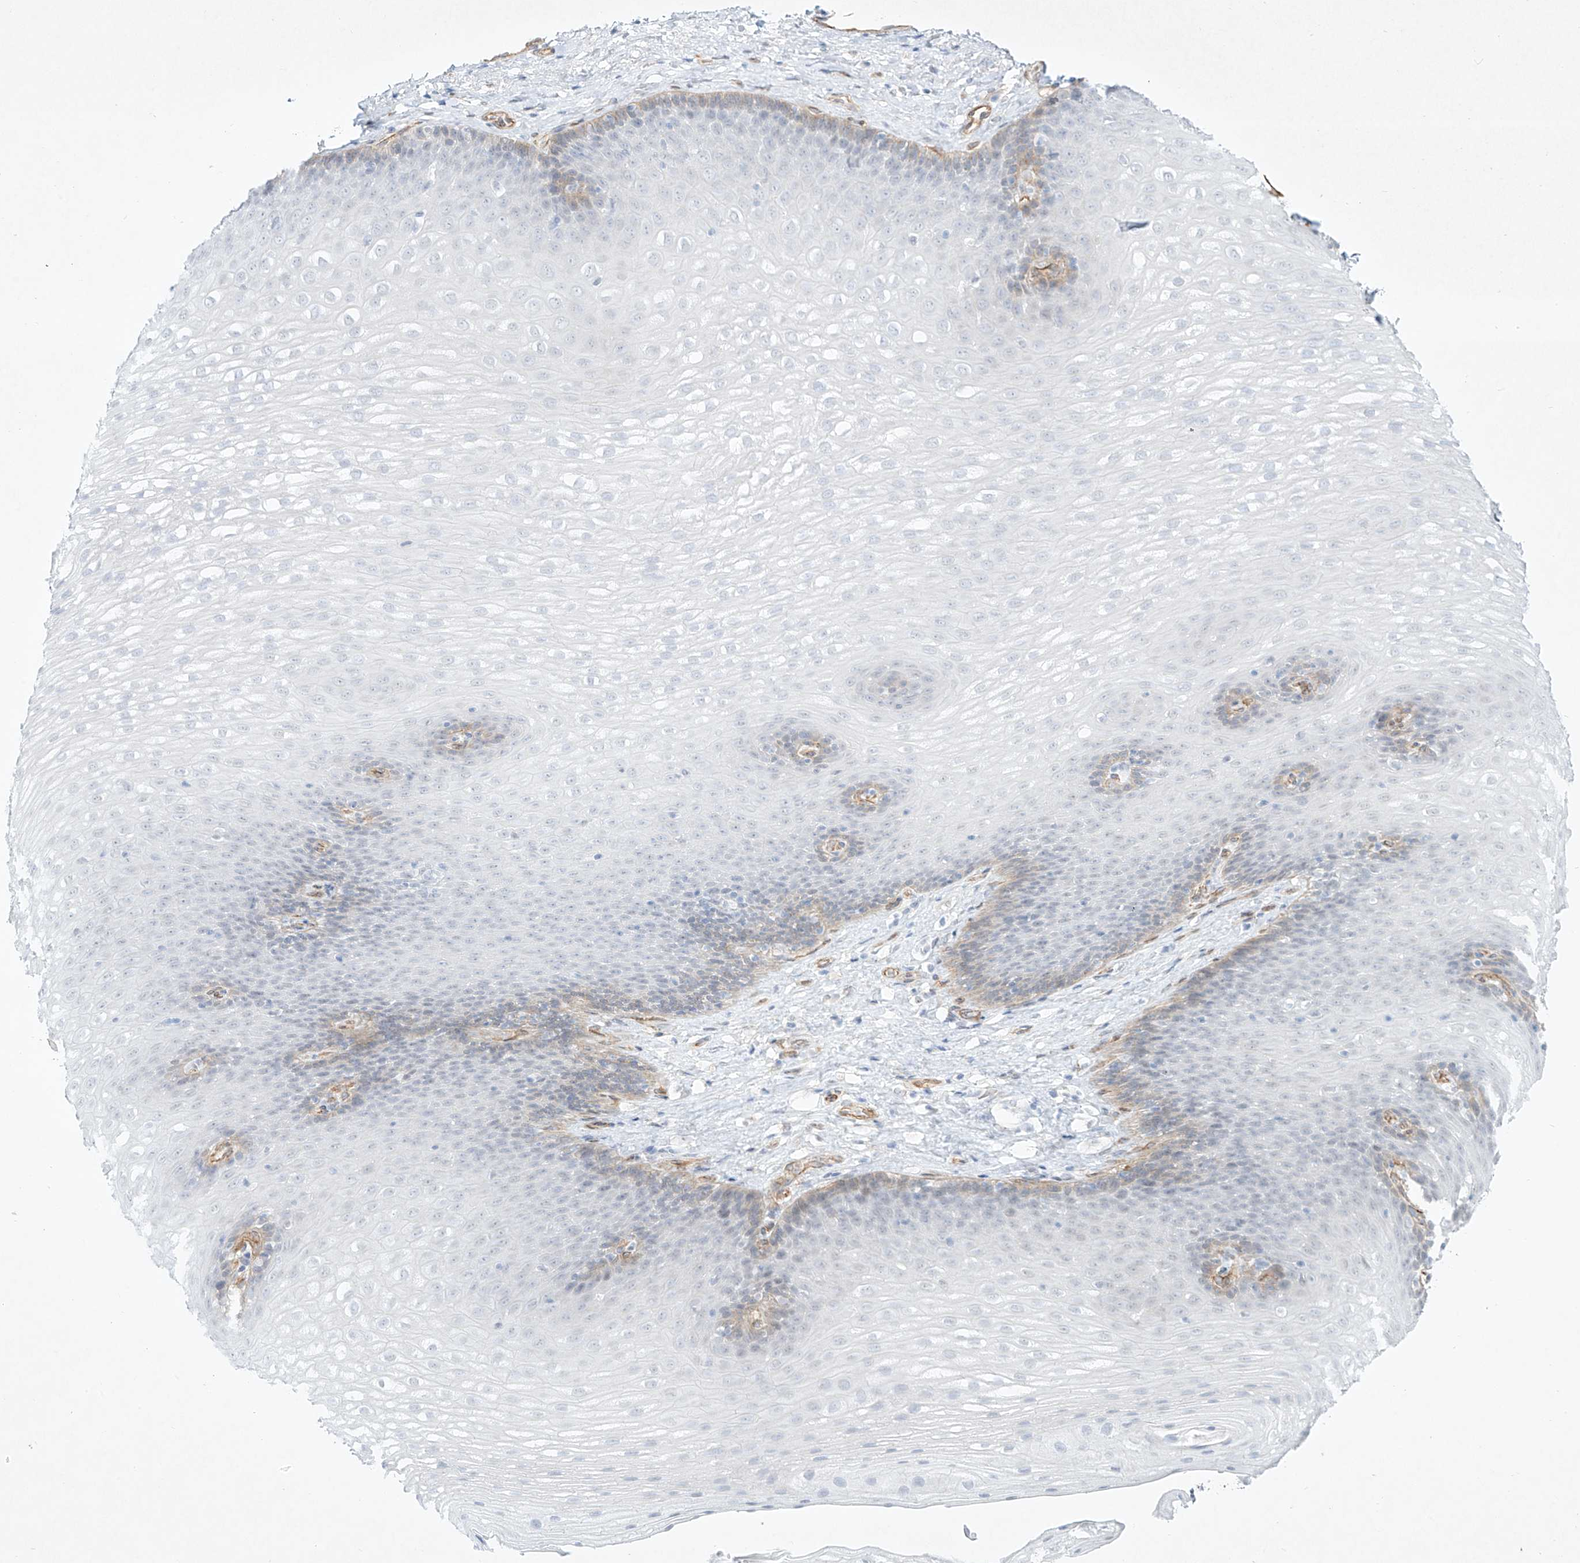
{"staining": {"intensity": "weak", "quantity": "<25%", "location": "cytoplasmic/membranous"}, "tissue": "esophagus", "cell_type": "Squamous epithelial cells", "image_type": "normal", "snomed": [{"axis": "morphology", "description": "Normal tissue, NOS"}, {"axis": "topography", "description": "Esophagus"}], "caption": "Immunohistochemistry (IHC) of benign human esophagus displays no positivity in squamous epithelial cells.", "gene": "REEP2", "patient": {"sex": "female", "age": 66}}